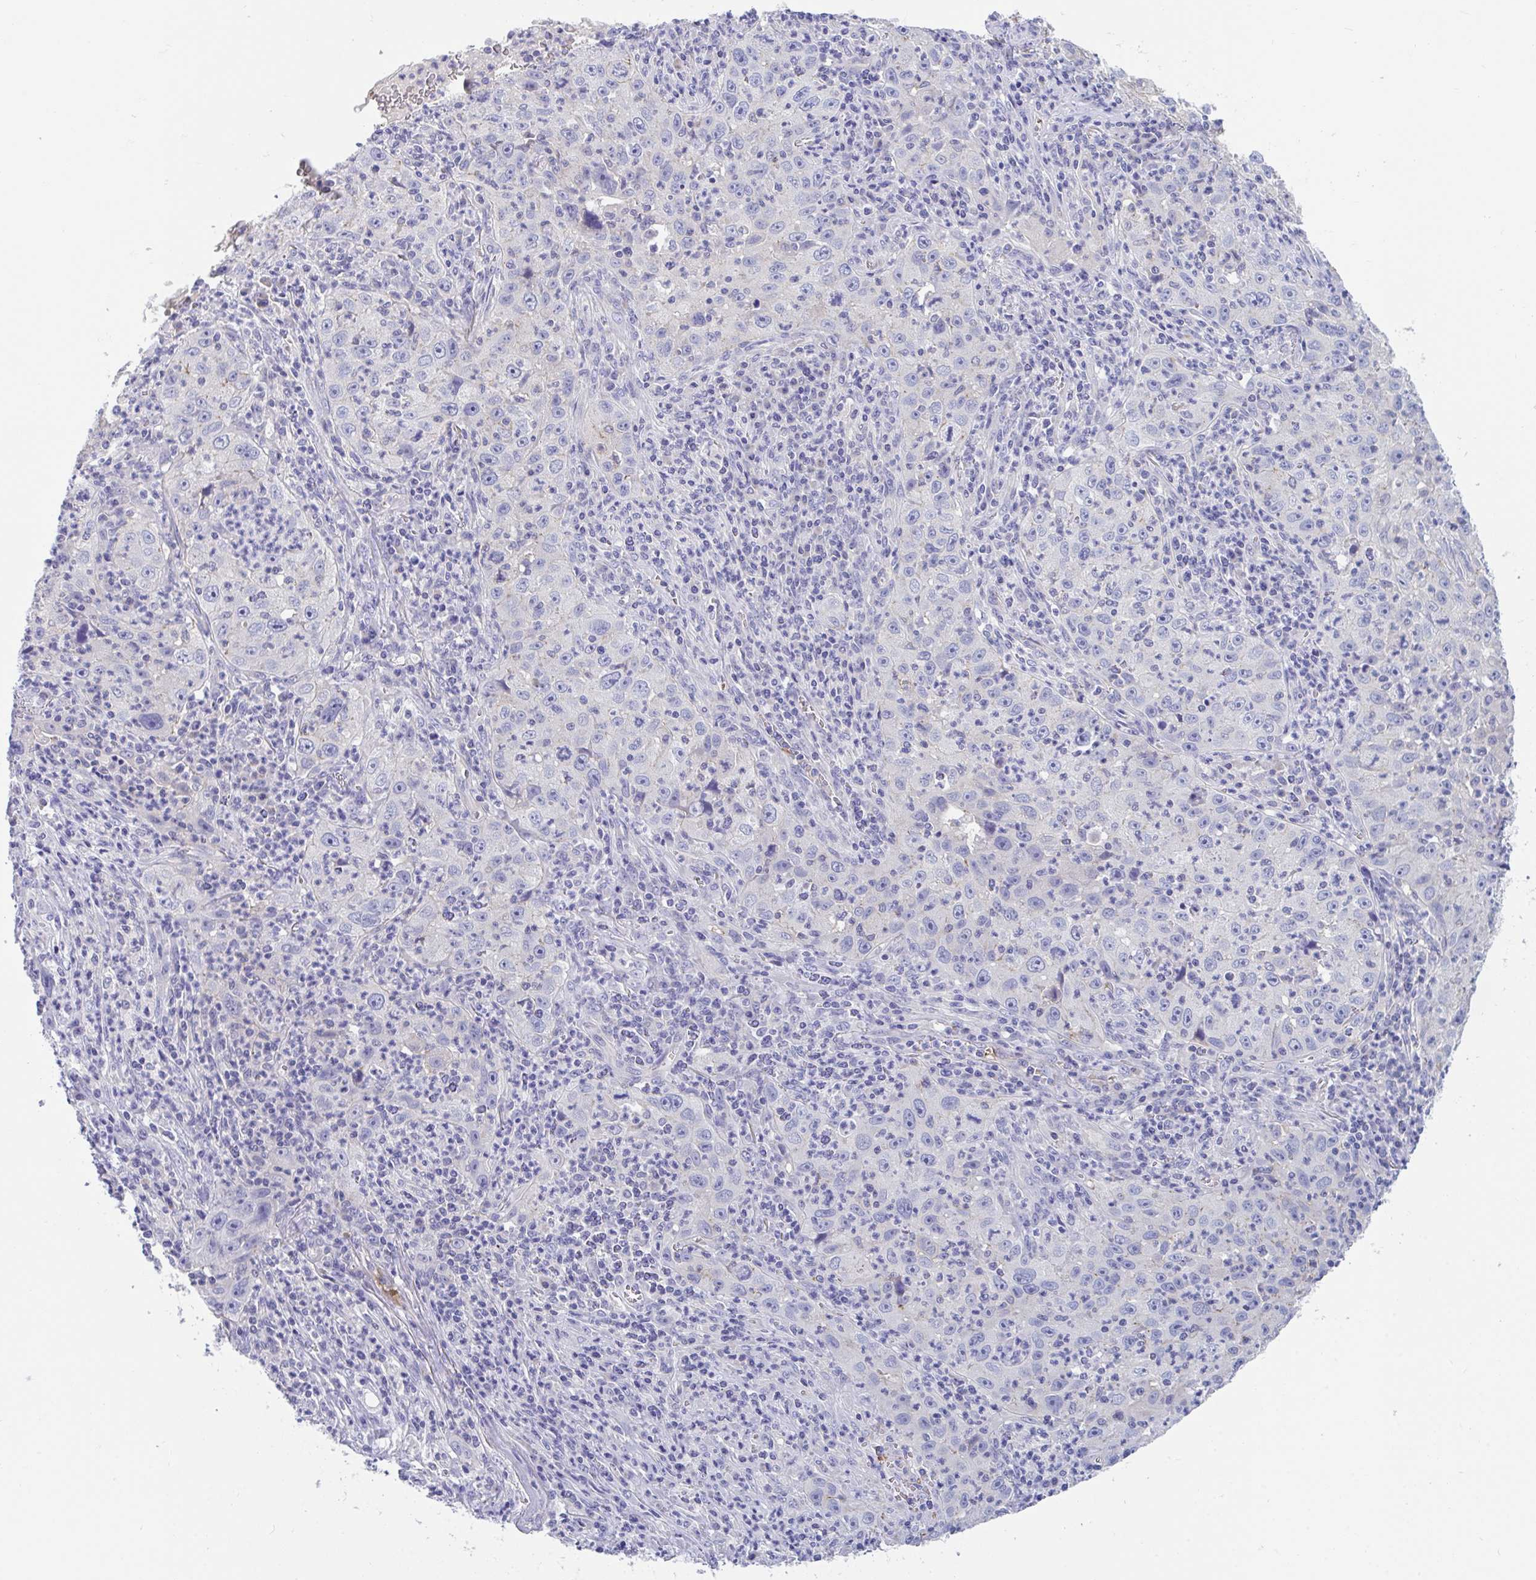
{"staining": {"intensity": "negative", "quantity": "none", "location": "none"}, "tissue": "lung cancer", "cell_type": "Tumor cells", "image_type": "cancer", "snomed": [{"axis": "morphology", "description": "Squamous cell carcinoma, NOS"}, {"axis": "topography", "description": "Lung"}], "caption": "Micrograph shows no significant protein positivity in tumor cells of lung squamous cell carcinoma.", "gene": "TTC30B", "patient": {"sex": "male", "age": 71}}